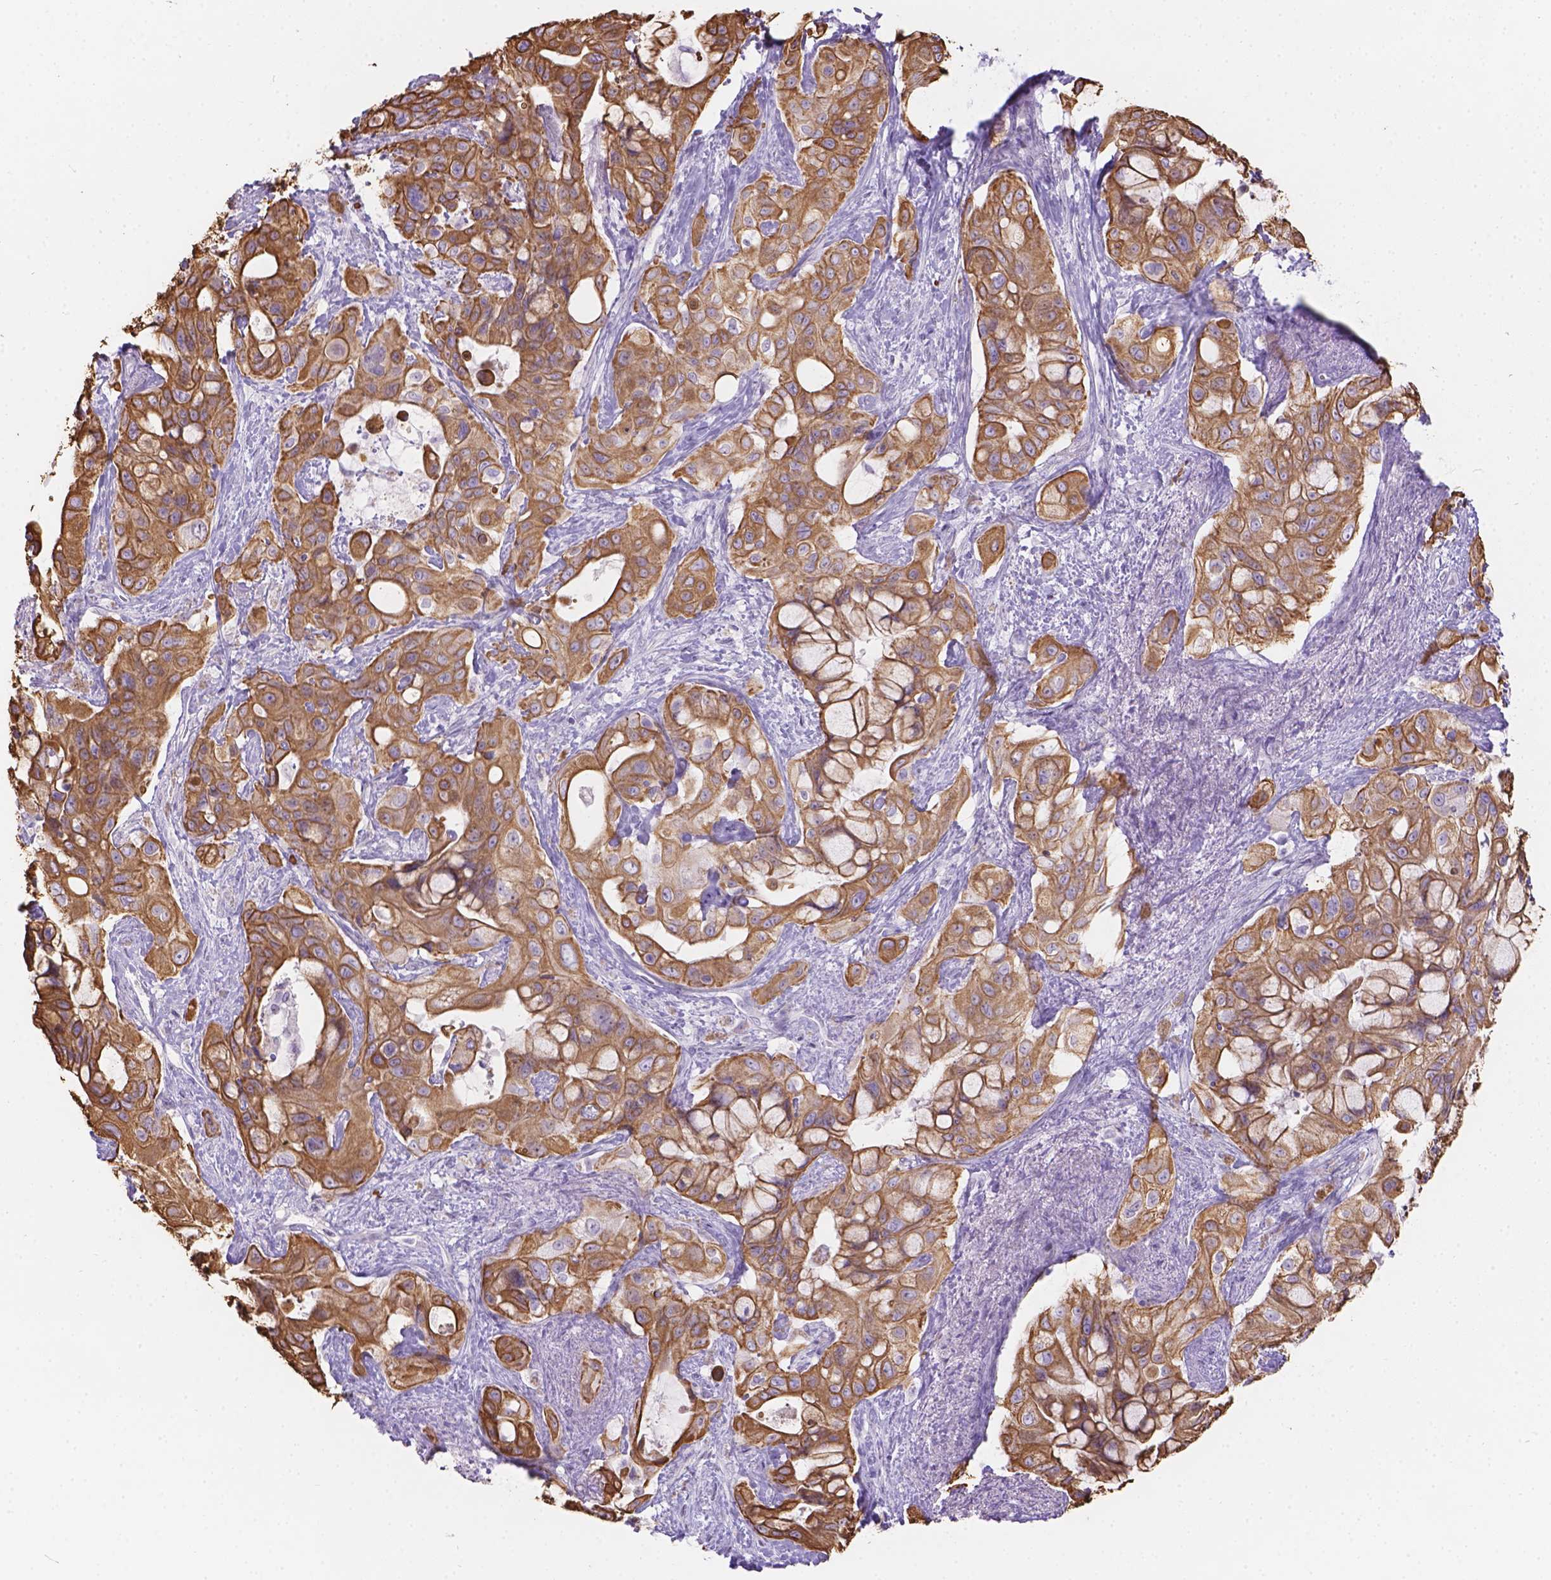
{"staining": {"intensity": "moderate", "quantity": ">75%", "location": "cytoplasmic/membranous"}, "tissue": "pancreatic cancer", "cell_type": "Tumor cells", "image_type": "cancer", "snomed": [{"axis": "morphology", "description": "Adenocarcinoma, NOS"}, {"axis": "topography", "description": "Pancreas"}], "caption": "An IHC histopathology image of neoplastic tissue is shown. Protein staining in brown labels moderate cytoplasmic/membranous positivity in pancreatic cancer (adenocarcinoma) within tumor cells.", "gene": "DMWD", "patient": {"sex": "male", "age": 71}}